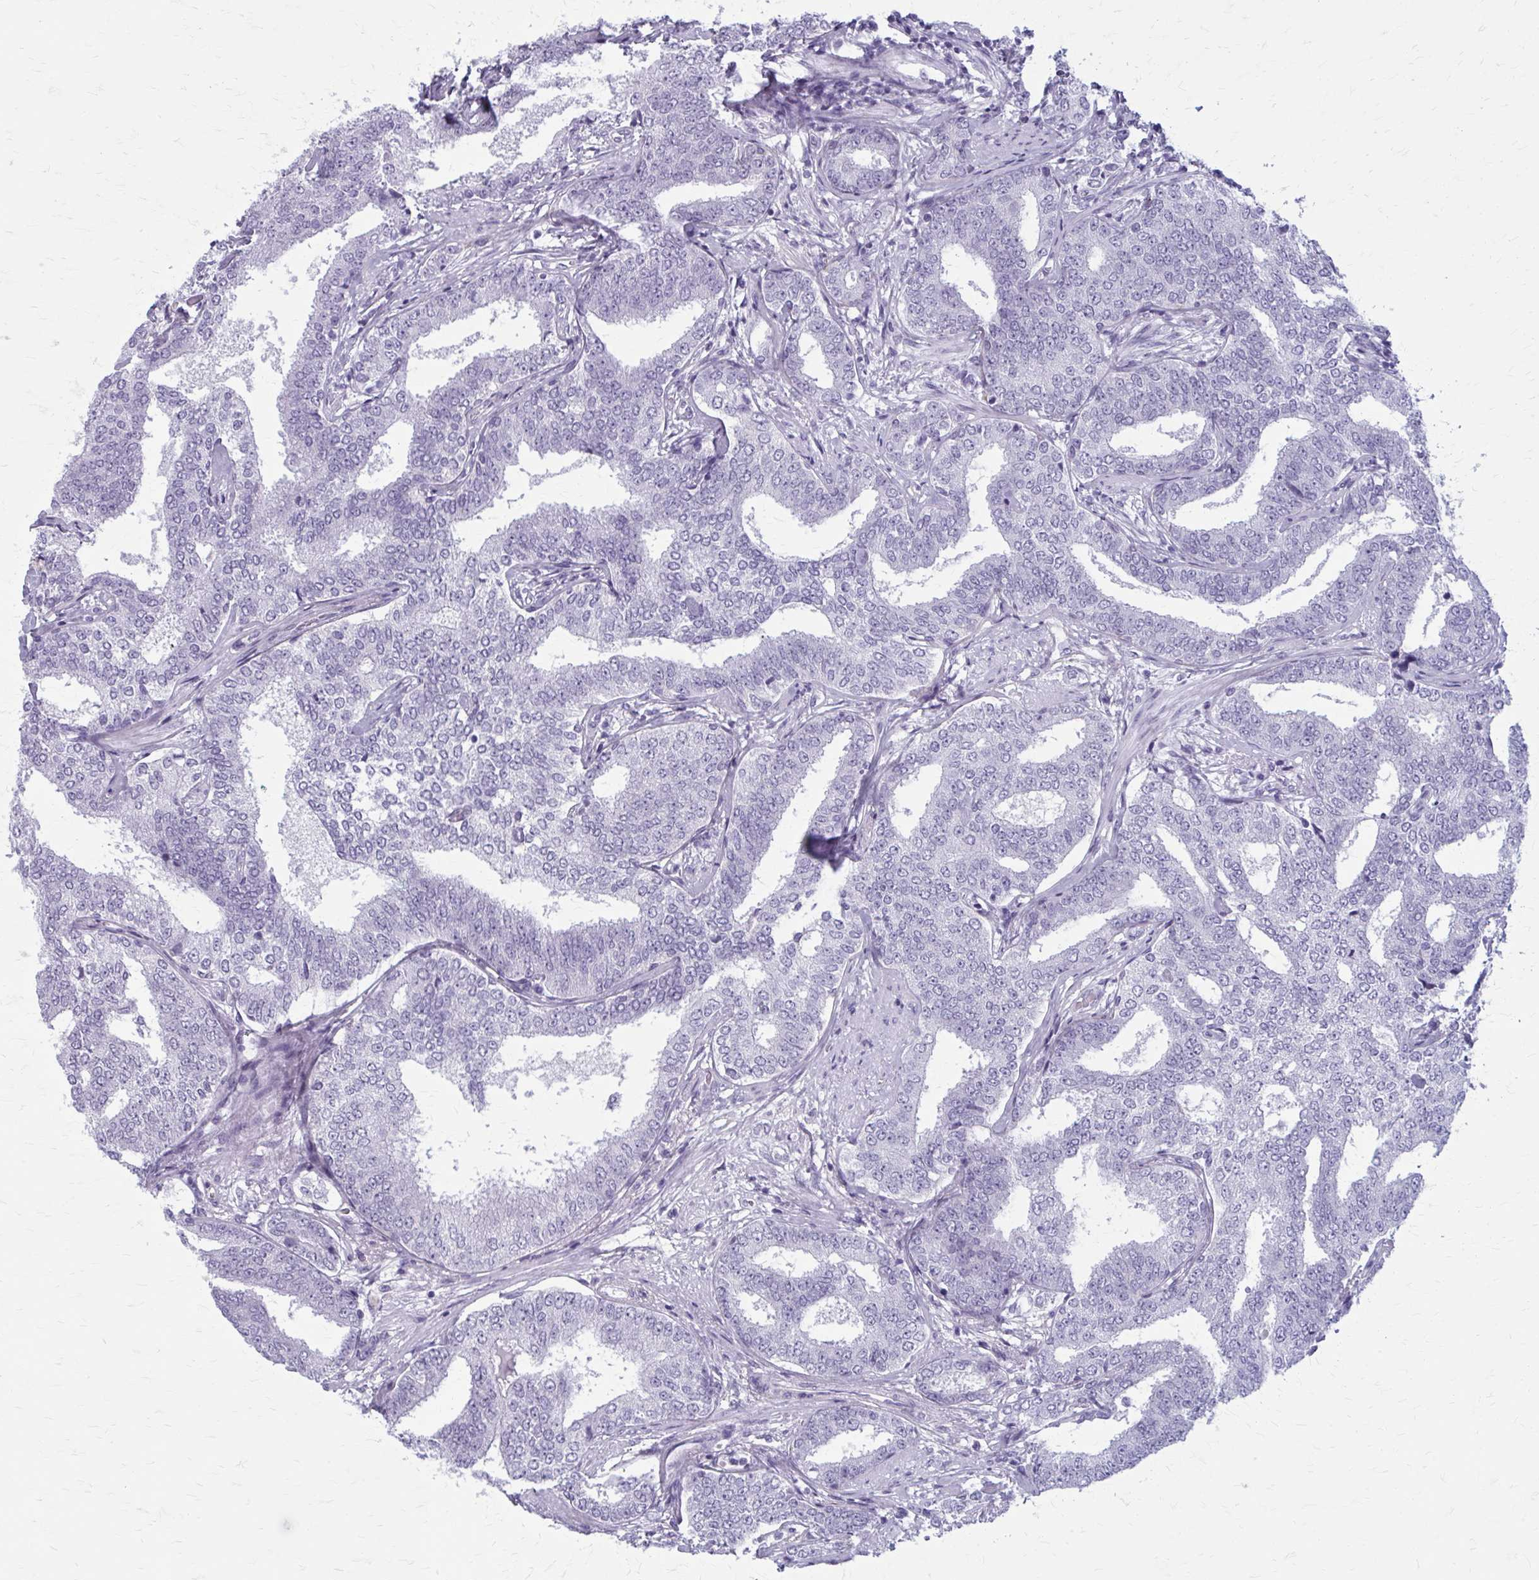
{"staining": {"intensity": "negative", "quantity": "none", "location": "none"}, "tissue": "prostate cancer", "cell_type": "Tumor cells", "image_type": "cancer", "snomed": [{"axis": "morphology", "description": "Adenocarcinoma, High grade"}, {"axis": "topography", "description": "Prostate"}], "caption": "Tumor cells show no significant staining in prostate cancer (high-grade adenocarcinoma).", "gene": "CASQ2", "patient": {"sex": "male", "age": 72}}